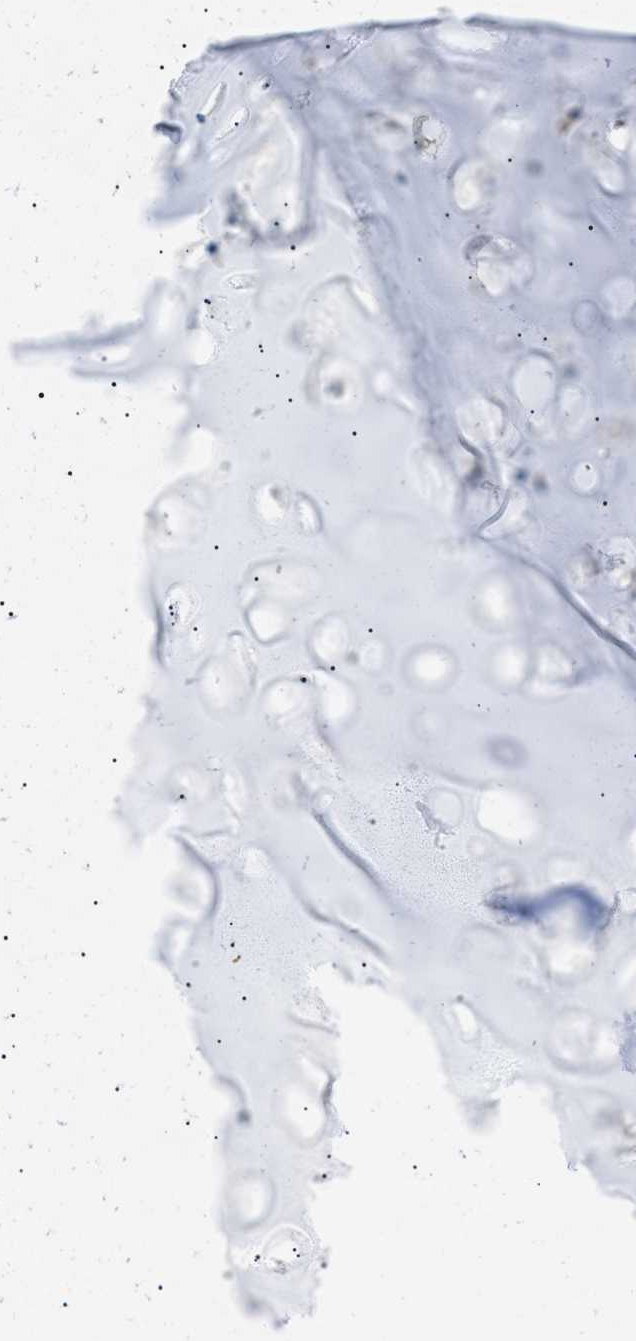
{"staining": {"intensity": "weak", "quantity": "25%-75%", "location": "cytoplasmic/membranous"}, "tissue": "adipose tissue", "cell_type": "Adipocytes", "image_type": "normal", "snomed": [{"axis": "morphology", "description": "Normal tissue, NOS"}, {"axis": "topography", "description": "Breast"}, {"axis": "topography", "description": "Soft tissue"}], "caption": "IHC histopathology image of benign adipose tissue stained for a protein (brown), which shows low levels of weak cytoplasmic/membranous staining in approximately 25%-75% of adipocytes.", "gene": "TOMM6", "patient": {"sex": "female", "age": 75}}